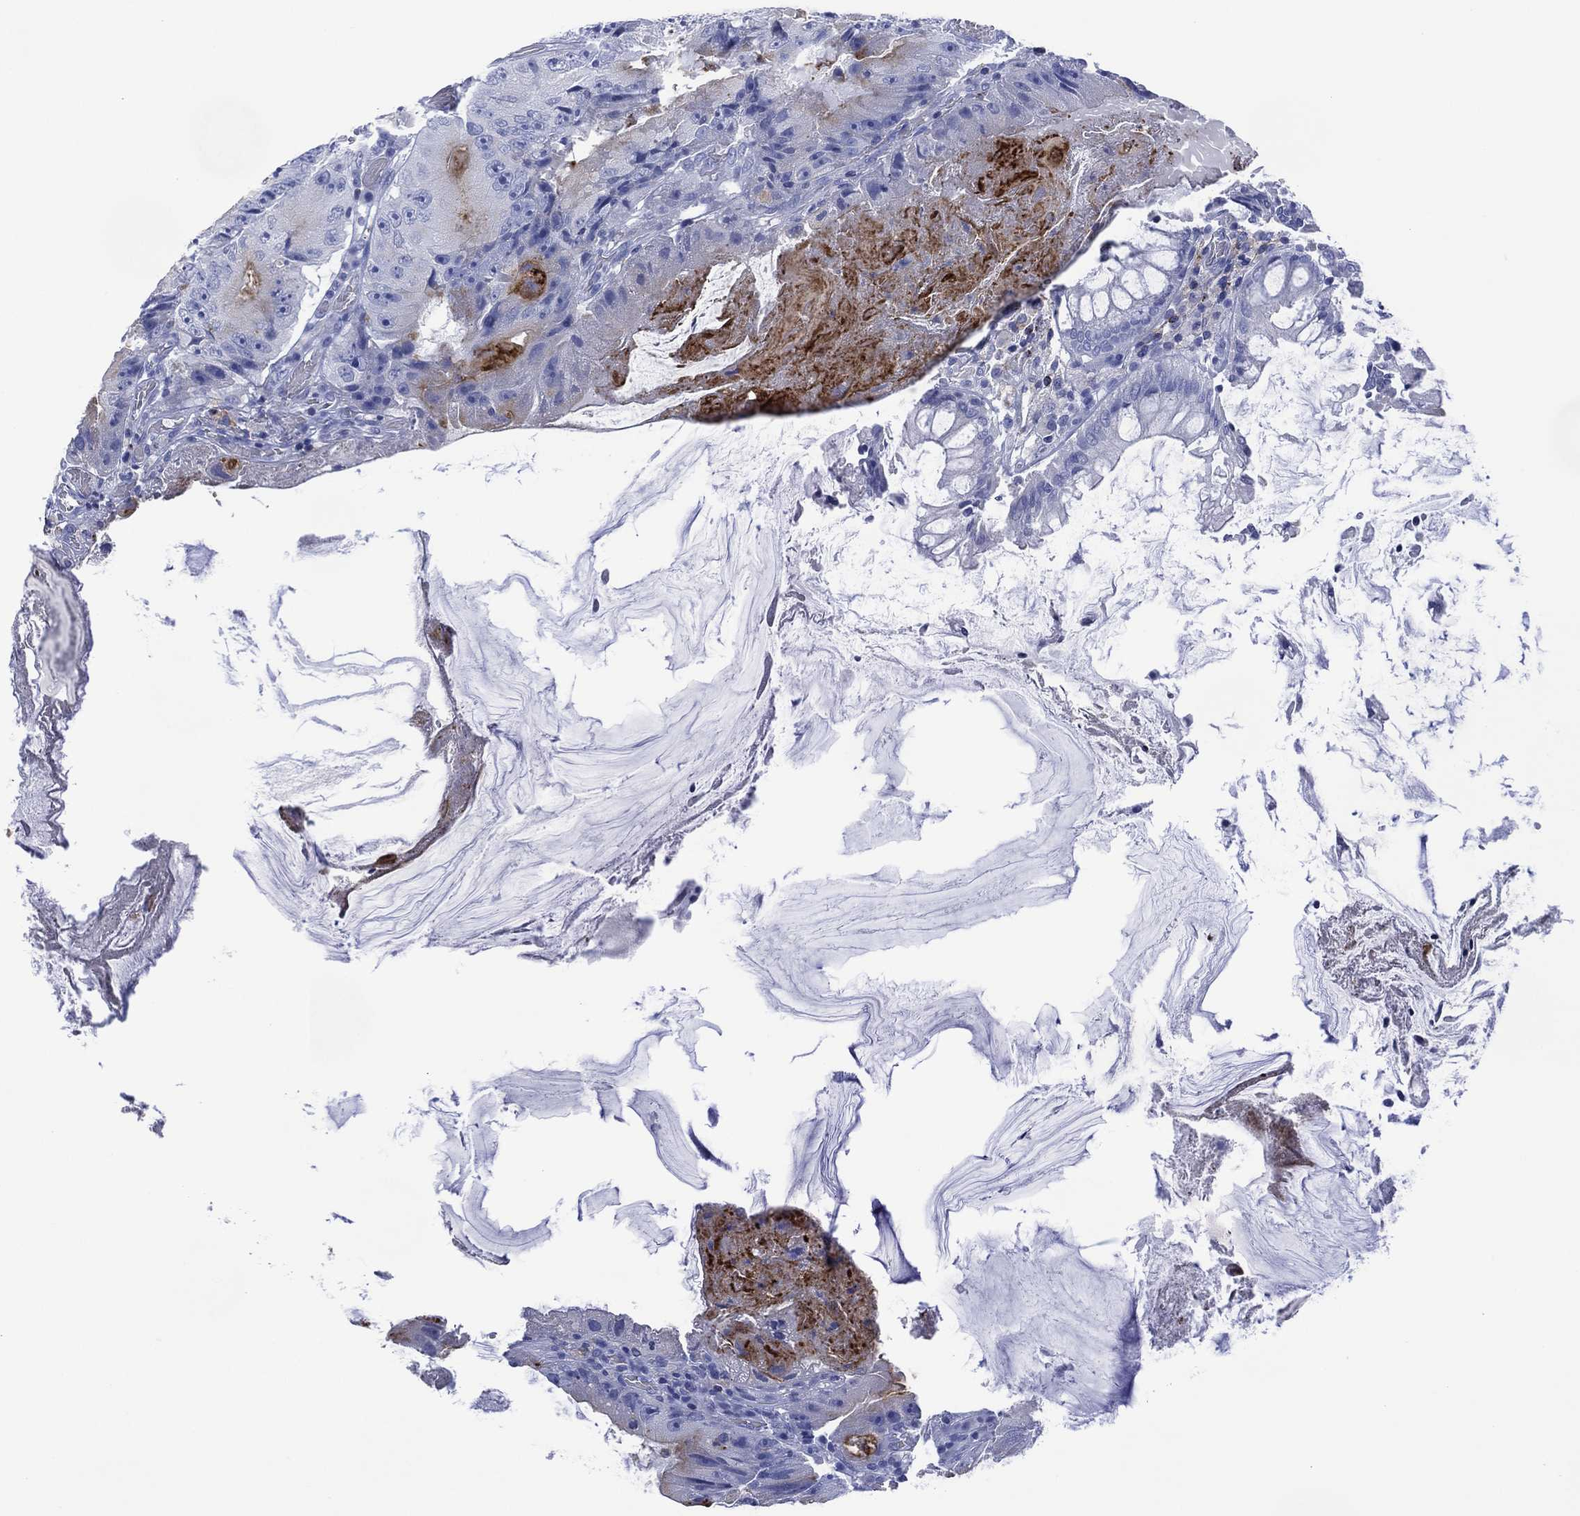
{"staining": {"intensity": "negative", "quantity": "none", "location": "none"}, "tissue": "colorectal cancer", "cell_type": "Tumor cells", "image_type": "cancer", "snomed": [{"axis": "morphology", "description": "Adenocarcinoma, NOS"}, {"axis": "topography", "description": "Colon"}], "caption": "This photomicrograph is of colorectal cancer stained with immunohistochemistry (IHC) to label a protein in brown with the nuclei are counter-stained blue. There is no positivity in tumor cells. Brightfield microscopy of IHC stained with DAB (brown) and hematoxylin (blue), captured at high magnification.", "gene": "DPP4", "patient": {"sex": "female", "age": 86}}